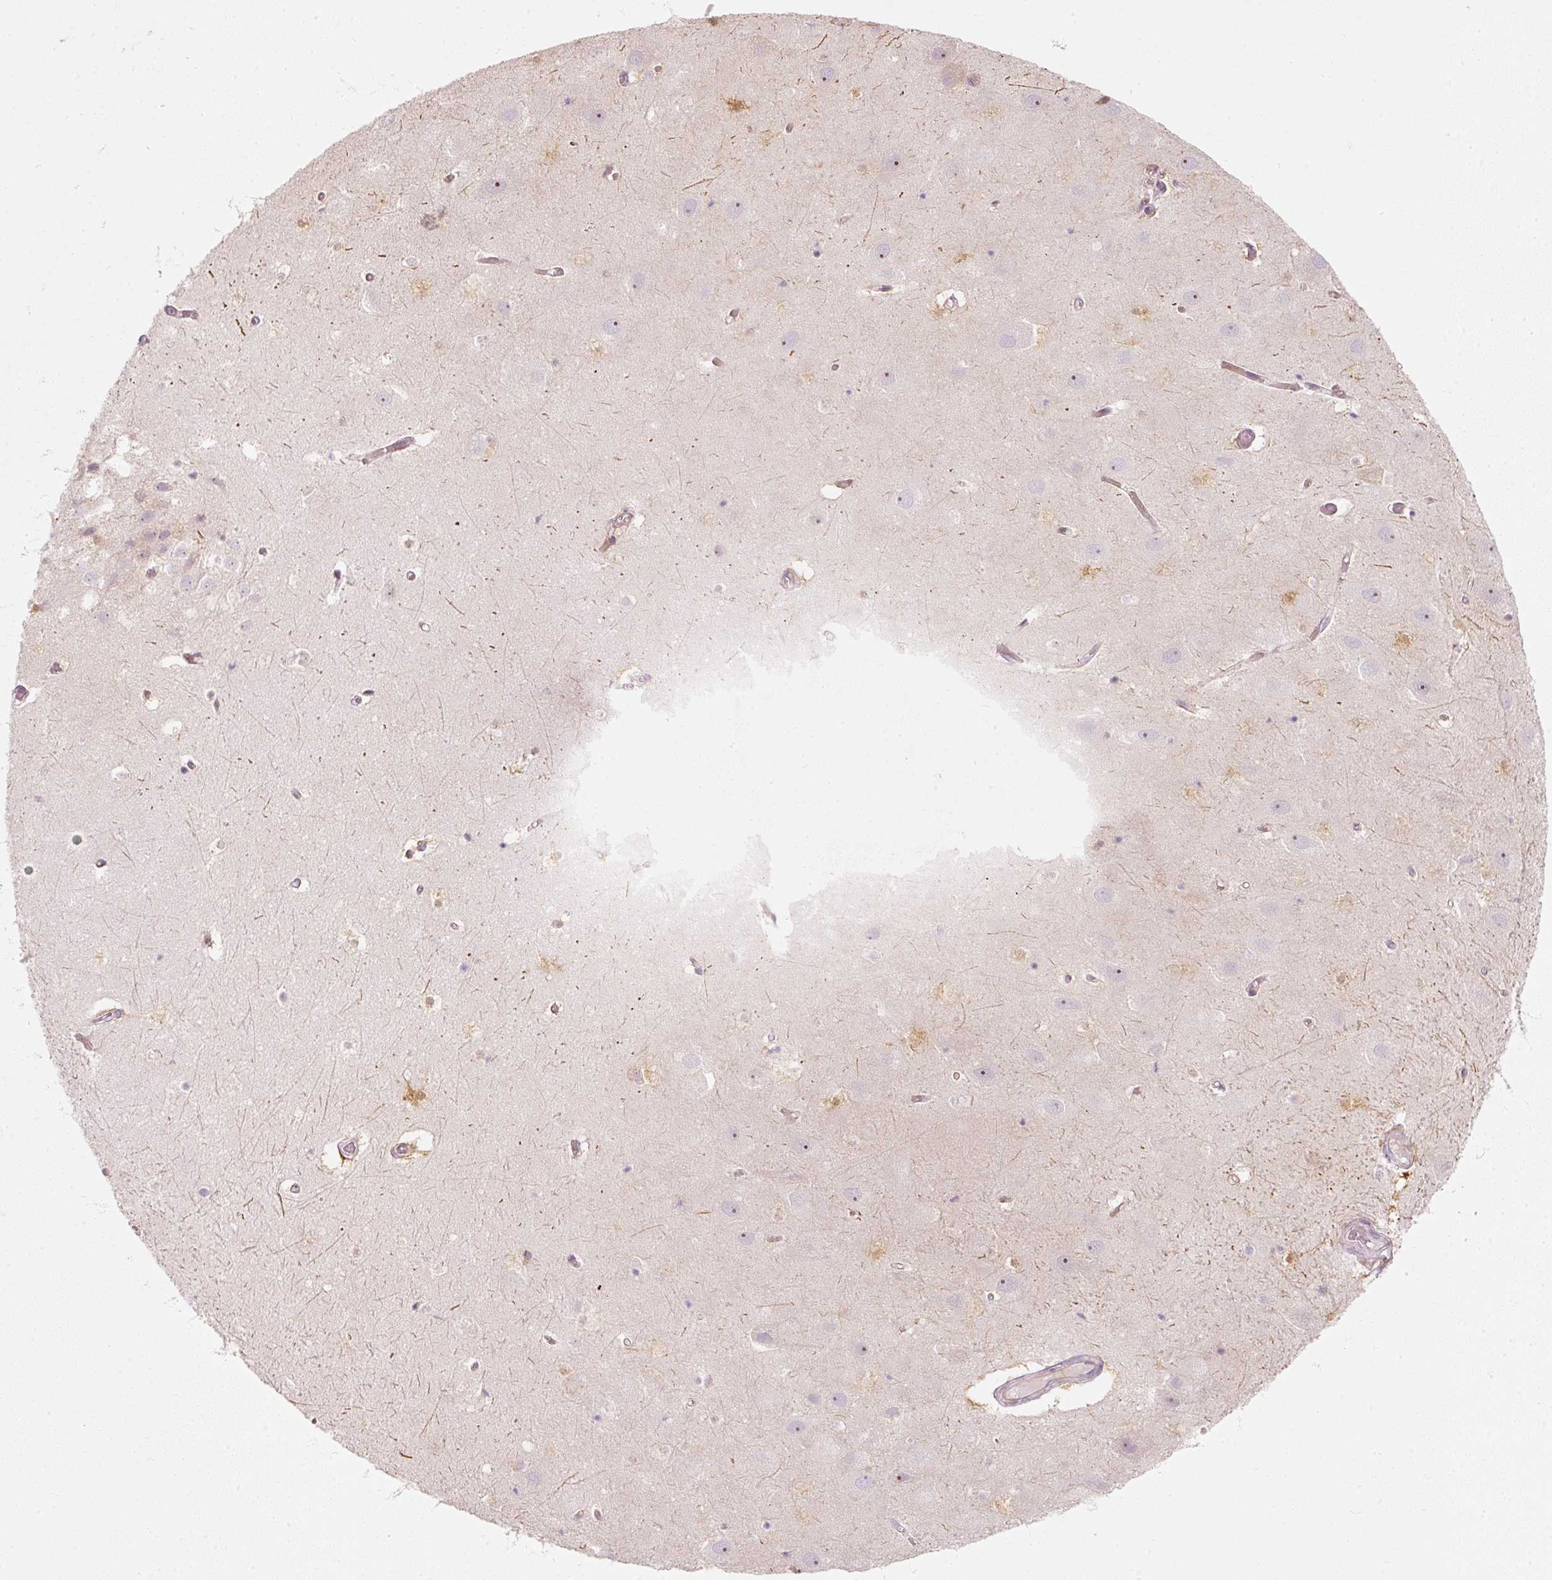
{"staining": {"intensity": "negative", "quantity": "none", "location": "none"}, "tissue": "hippocampus", "cell_type": "Glial cells", "image_type": "normal", "snomed": [{"axis": "morphology", "description": "Normal tissue, NOS"}, {"axis": "topography", "description": "Hippocampus"}], "caption": "IHC micrograph of benign hippocampus stained for a protein (brown), which exhibits no staining in glial cells. Nuclei are stained in blue.", "gene": "SLC20A1", "patient": {"sex": "female", "age": 52}}